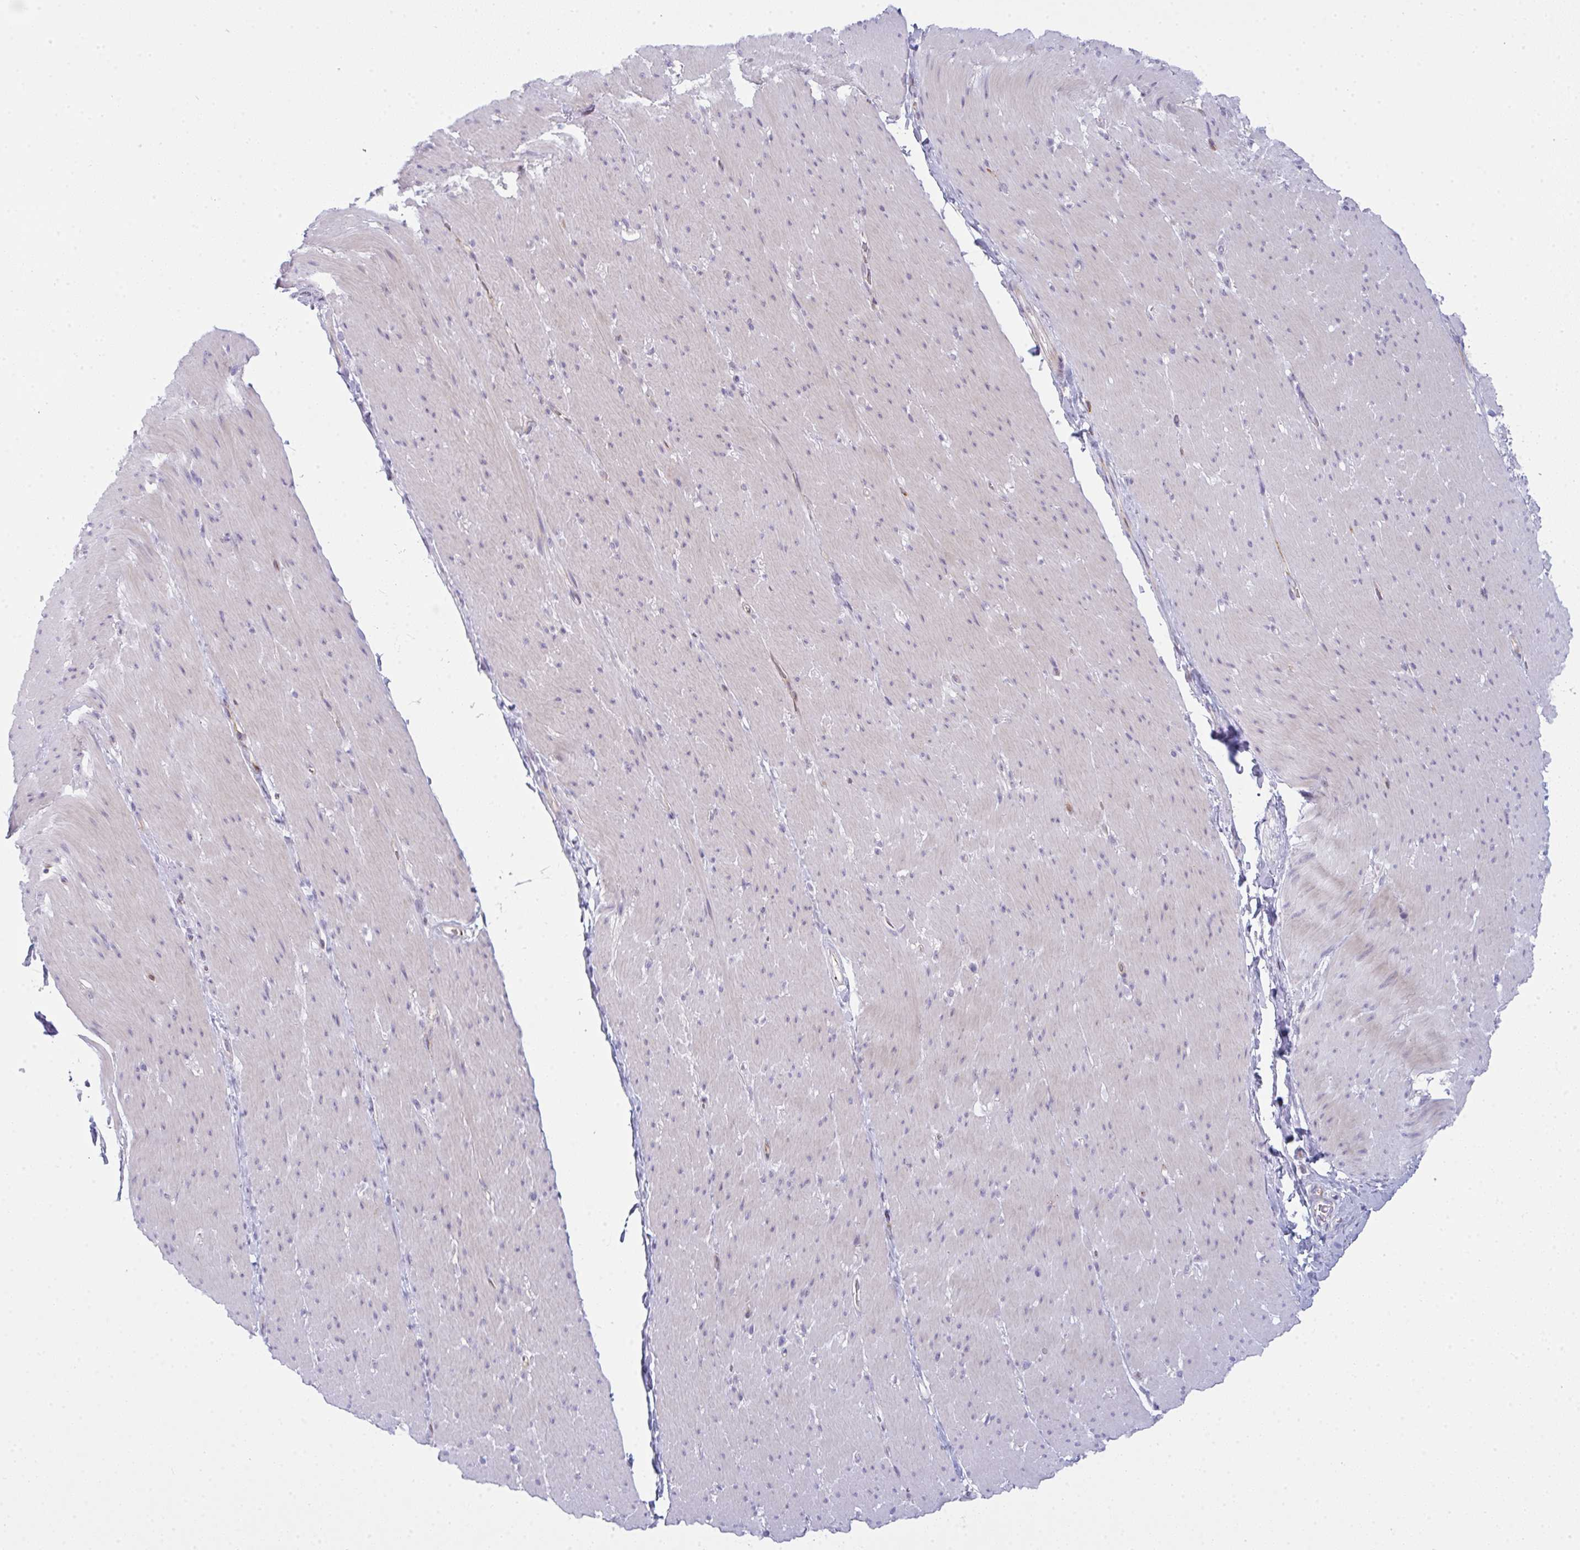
{"staining": {"intensity": "negative", "quantity": "none", "location": "none"}, "tissue": "smooth muscle", "cell_type": "Smooth muscle cells", "image_type": "normal", "snomed": [{"axis": "morphology", "description": "Normal tissue, NOS"}, {"axis": "topography", "description": "Smooth muscle"}, {"axis": "topography", "description": "Rectum"}], "caption": "Smooth muscle stained for a protein using IHC demonstrates no expression smooth muscle cells.", "gene": "CD80", "patient": {"sex": "male", "age": 53}}